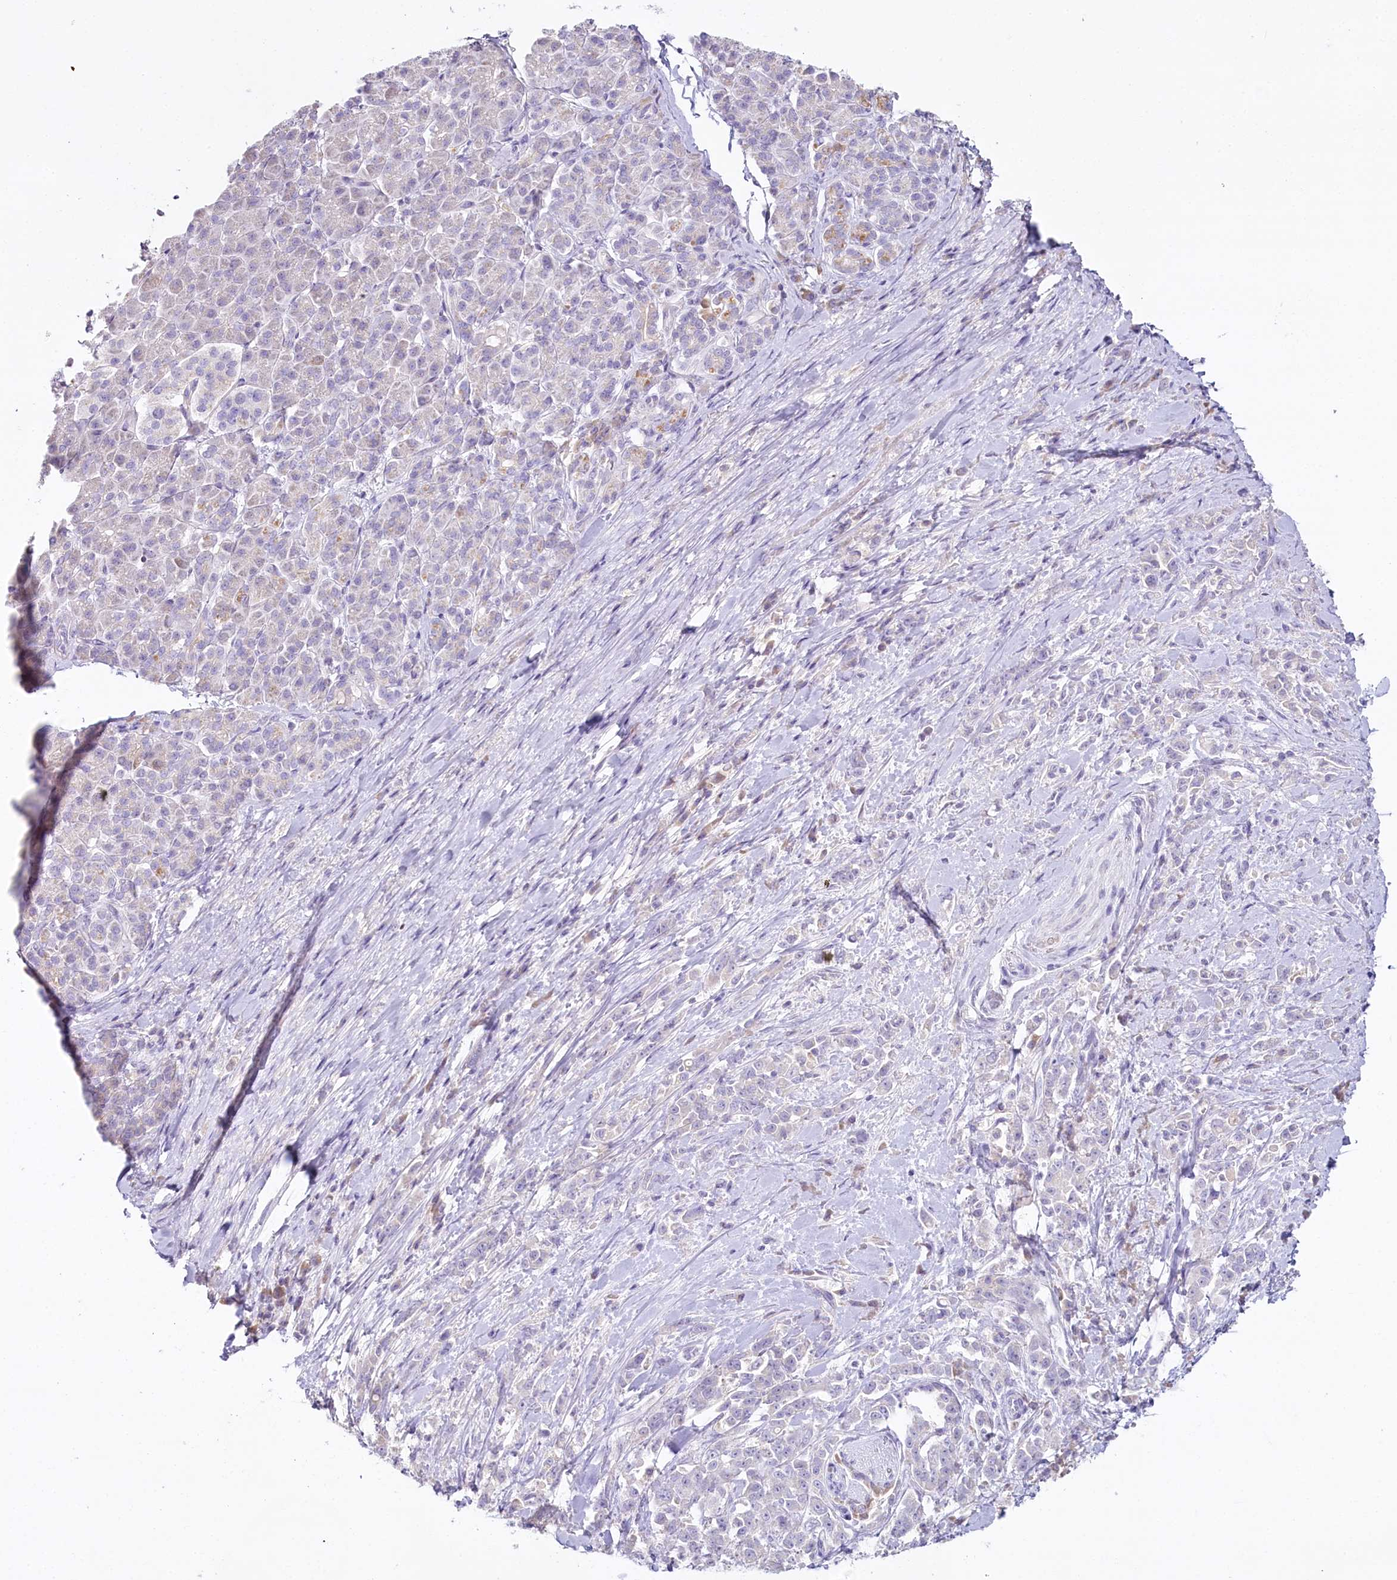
{"staining": {"intensity": "negative", "quantity": "none", "location": "none"}, "tissue": "pancreatic cancer", "cell_type": "Tumor cells", "image_type": "cancer", "snomed": [{"axis": "morphology", "description": "Normal tissue, NOS"}, {"axis": "morphology", "description": "Adenocarcinoma, NOS"}, {"axis": "topography", "description": "Pancreas"}], "caption": "This is a histopathology image of immunohistochemistry staining of adenocarcinoma (pancreatic), which shows no positivity in tumor cells.", "gene": "HPD", "patient": {"sex": "female", "age": 64}}